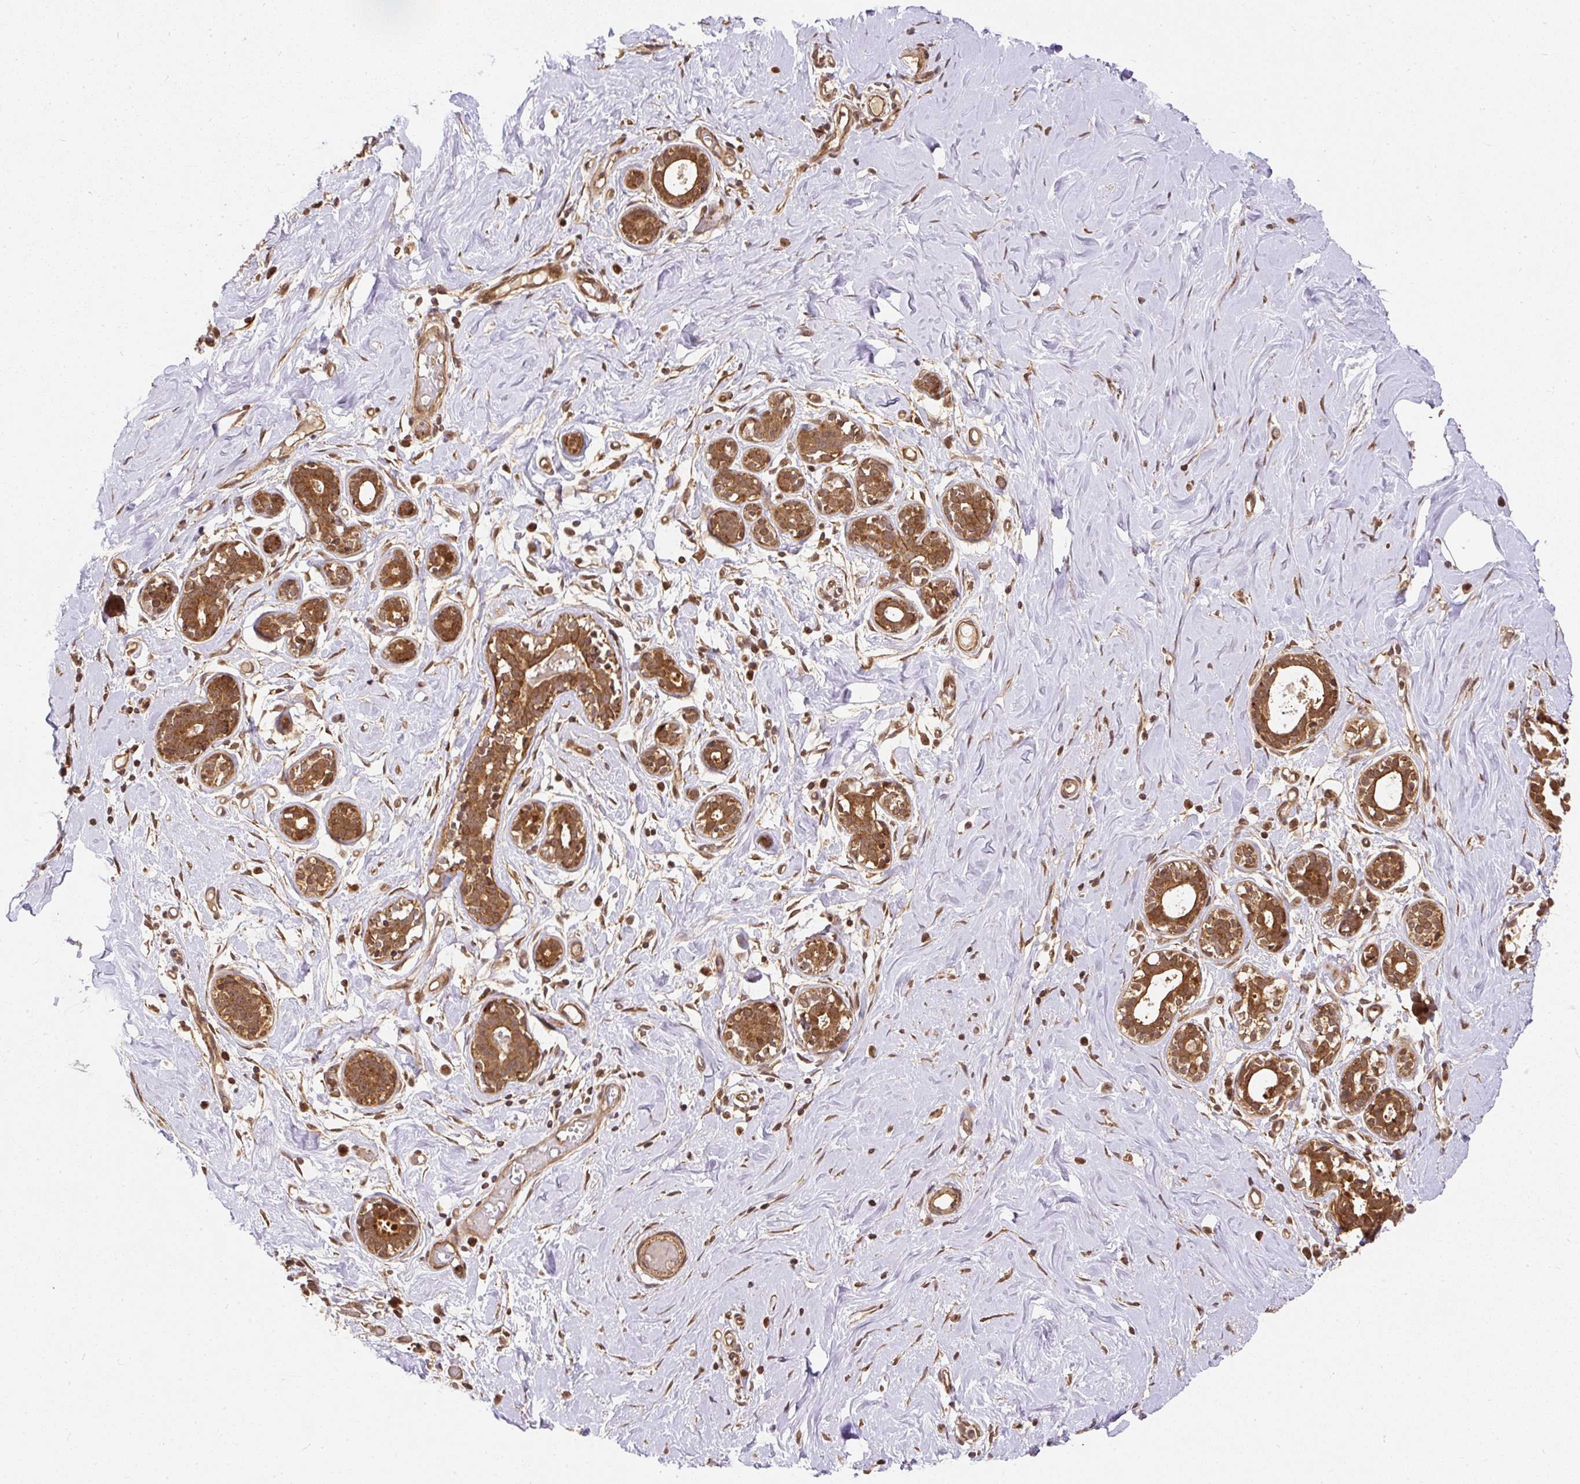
{"staining": {"intensity": "moderate", "quantity": ">75%", "location": "cytoplasmic/membranous,nuclear"}, "tissue": "breast", "cell_type": "Adipocytes", "image_type": "normal", "snomed": [{"axis": "morphology", "description": "Normal tissue, NOS"}, {"axis": "topography", "description": "Breast"}], "caption": "Breast stained with a protein marker shows moderate staining in adipocytes.", "gene": "PSMD1", "patient": {"sex": "female", "age": 27}}